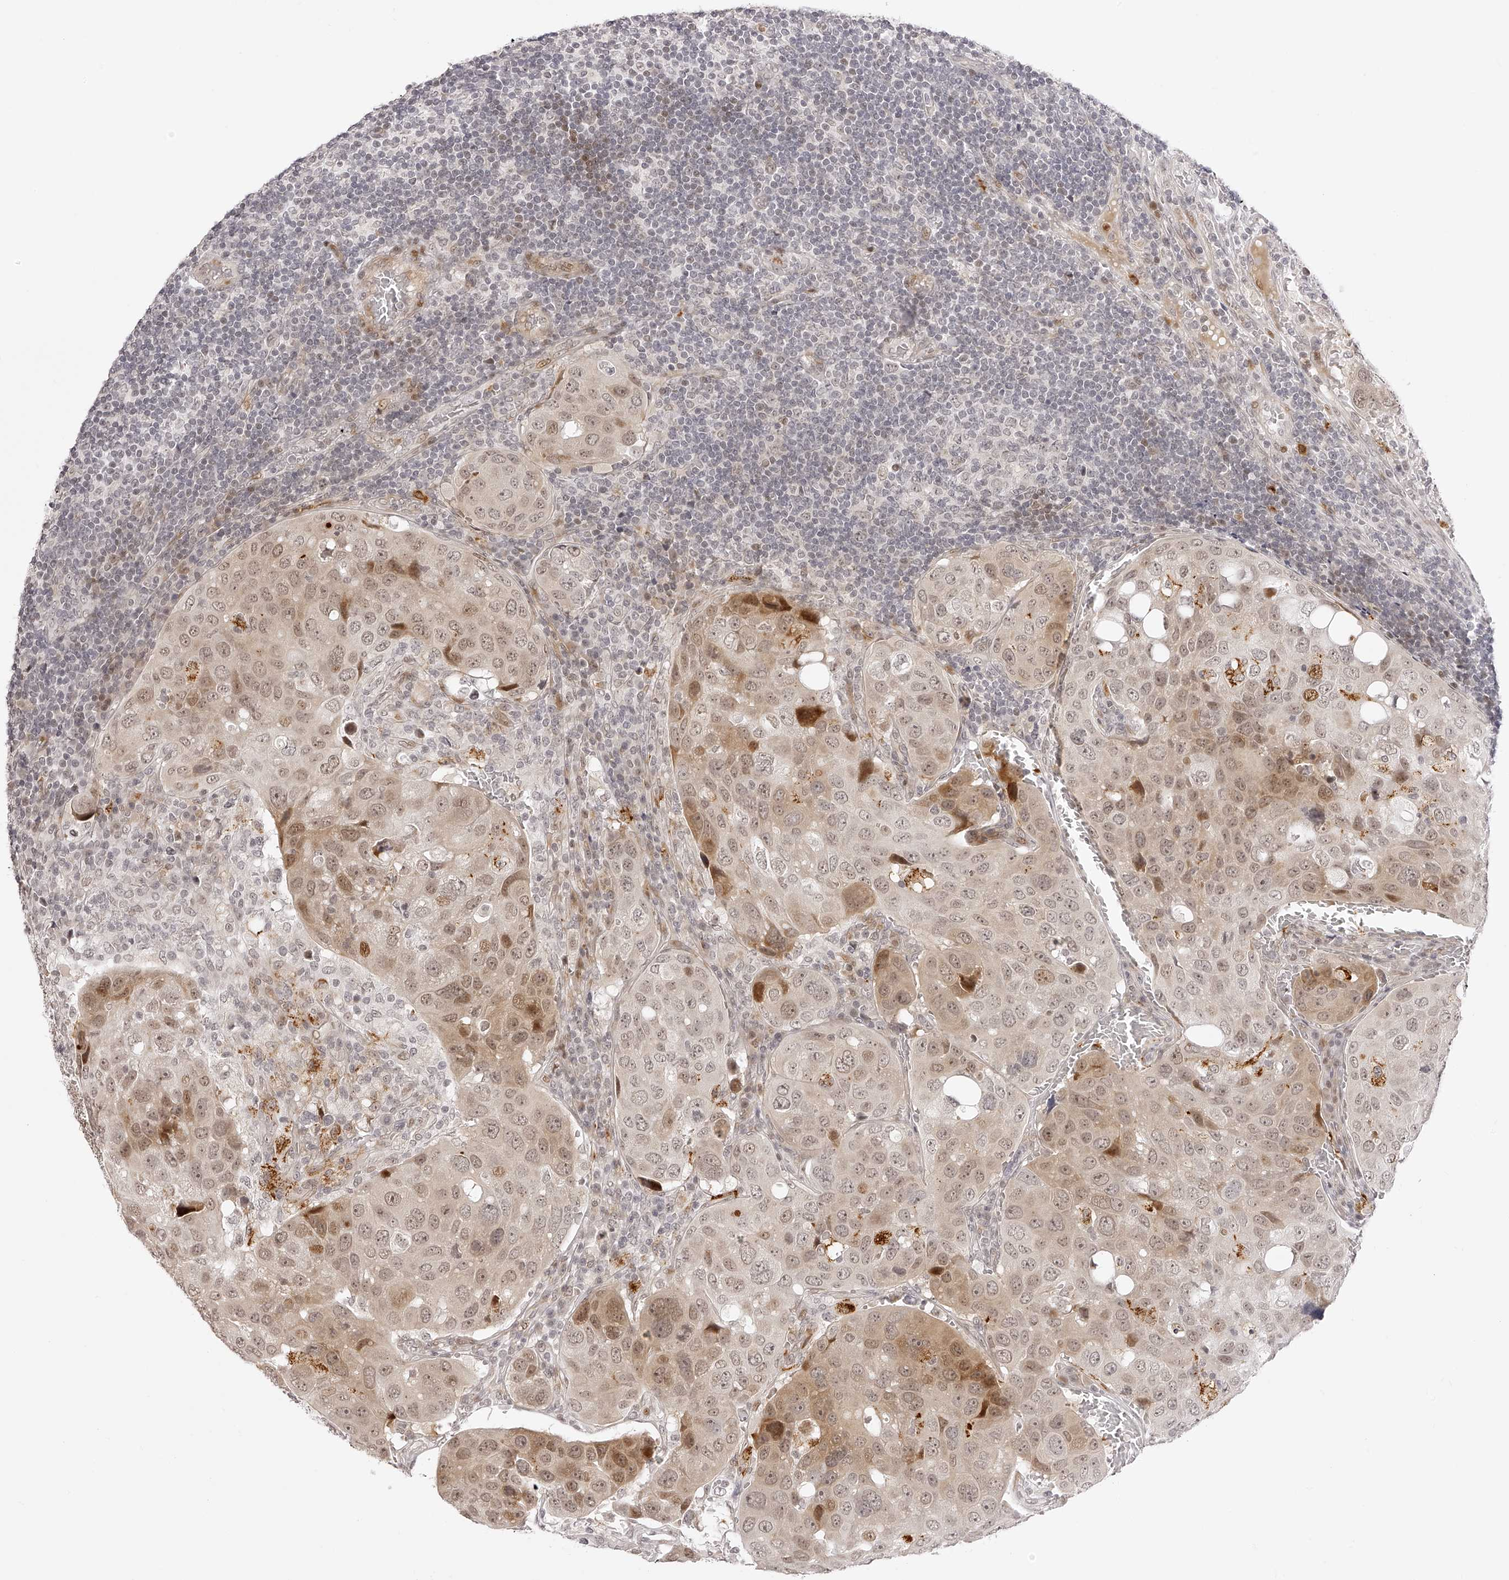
{"staining": {"intensity": "moderate", "quantity": "25%-75%", "location": "cytoplasmic/membranous,nuclear"}, "tissue": "urothelial cancer", "cell_type": "Tumor cells", "image_type": "cancer", "snomed": [{"axis": "morphology", "description": "Urothelial carcinoma, High grade"}, {"axis": "topography", "description": "Lymph node"}, {"axis": "topography", "description": "Urinary bladder"}], "caption": "IHC image of neoplastic tissue: urothelial cancer stained using IHC demonstrates medium levels of moderate protein expression localized specifically in the cytoplasmic/membranous and nuclear of tumor cells, appearing as a cytoplasmic/membranous and nuclear brown color.", "gene": "PLEKHG1", "patient": {"sex": "male", "age": 51}}